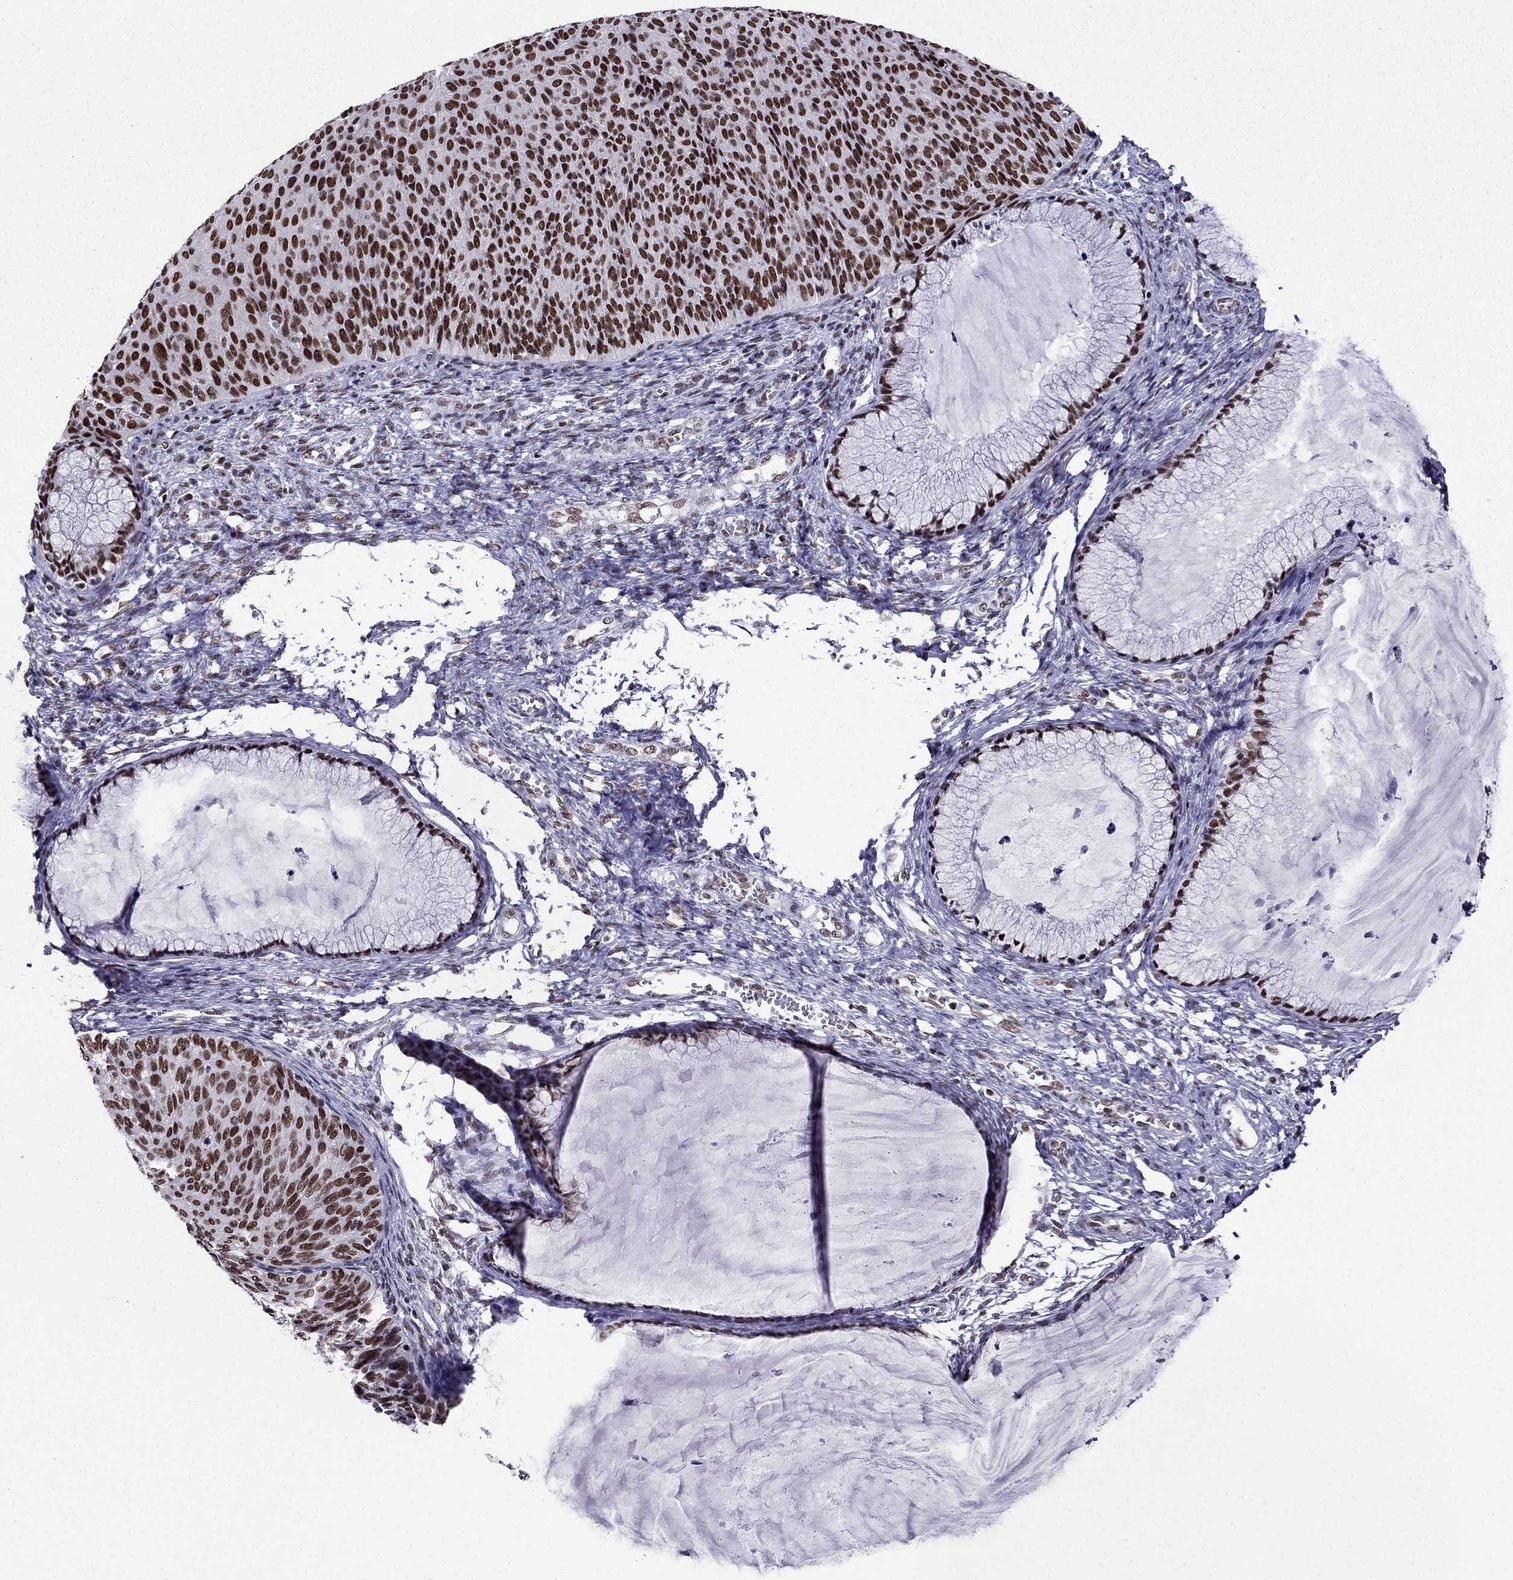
{"staining": {"intensity": "strong", "quantity": ">75%", "location": "nuclear"}, "tissue": "cervical cancer", "cell_type": "Tumor cells", "image_type": "cancer", "snomed": [{"axis": "morphology", "description": "Squamous cell carcinoma, NOS"}, {"axis": "topography", "description": "Cervix"}], "caption": "A high-resolution histopathology image shows immunohistochemistry staining of squamous cell carcinoma (cervical), which exhibits strong nuclear positivity in approximately >75% of tumor cells.", "gene": "ZNF420", "patient": {"sex": "female", "age": 36}}